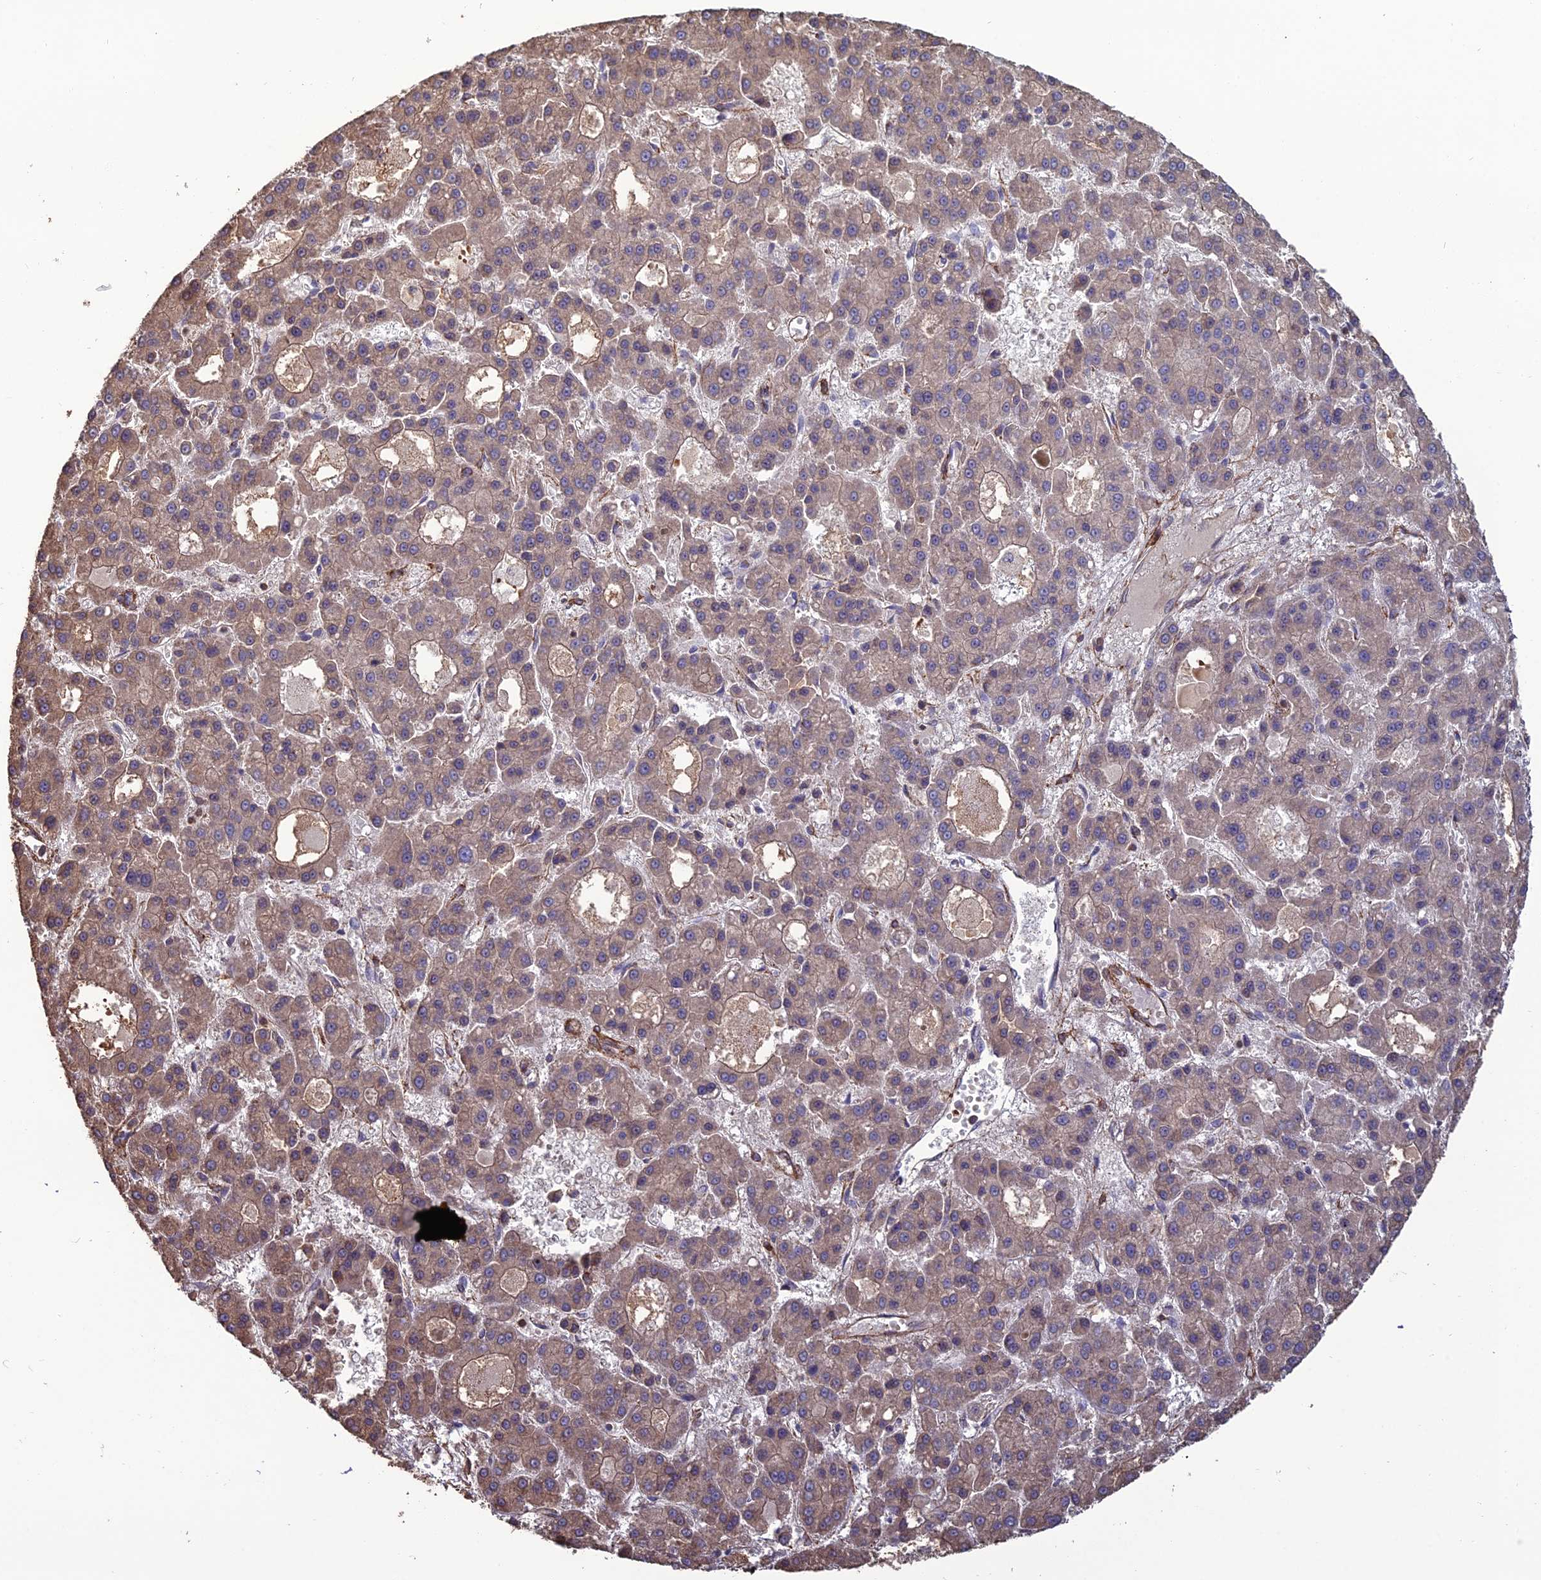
{"staining": {"intensity": "moderate", "quantity": "25%-75%", "location": "cytoplasmic/membranous"}, "tissue": "liver cancer", "cell_type": "Tumor cells", "image_type": "cancer", "snomed": [{"axis": "morphology", "description": "Carcinoma, Hepatocellular, NOS"}, {"axis": "topography", "description": "Liver"}], "caption": "Tumor cells exhibit moderate cytoplasmic/membranous expression in about 25%-75% of cells in hepatocellular carcinoma (liver). (Brightfield microscopy of DAB IHC at high magnification).", "gene": "ATP6V0A2", "patient": {"sex": "male", "age": 70}}